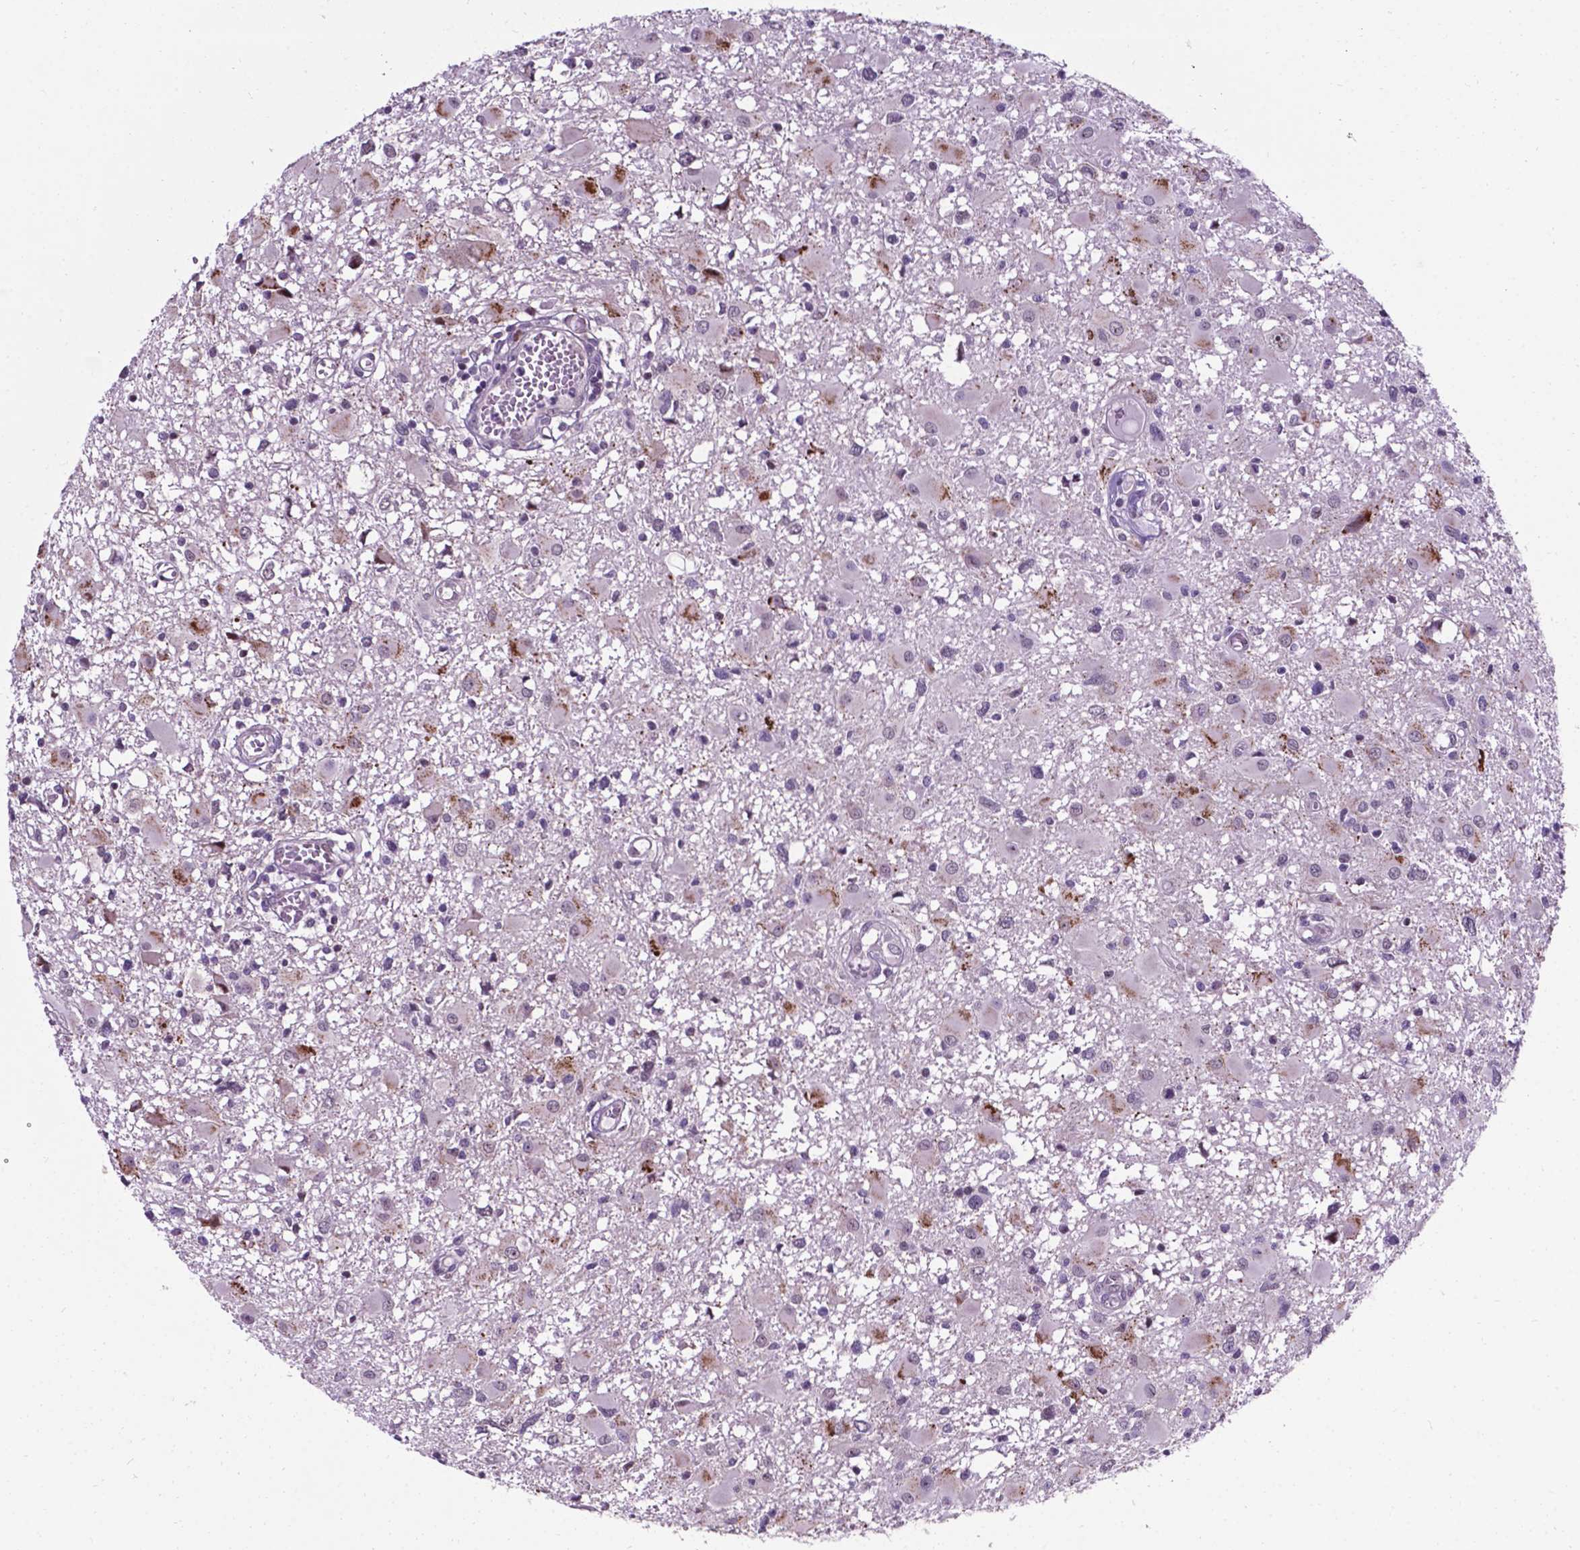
{"staining": {"intensity": "moderate", "quantity": "<25%", "location": "nuclear"}, "tissue": "glioma", "cell_type": "Tumor cells", "image_type": "cancer", "snomed": [{"axis": "morphology", "description": "Glioma, malignant, High grade"}, {"axis": "topography", "description": "Brain"}], "caption": "Glioma stained with immunohistochemistry demonstrates moderate nuclear positivity in approximately <25% of tumor cells.", "gene": "SMAD3", "patient": {"sex": "male", "age": 54}}